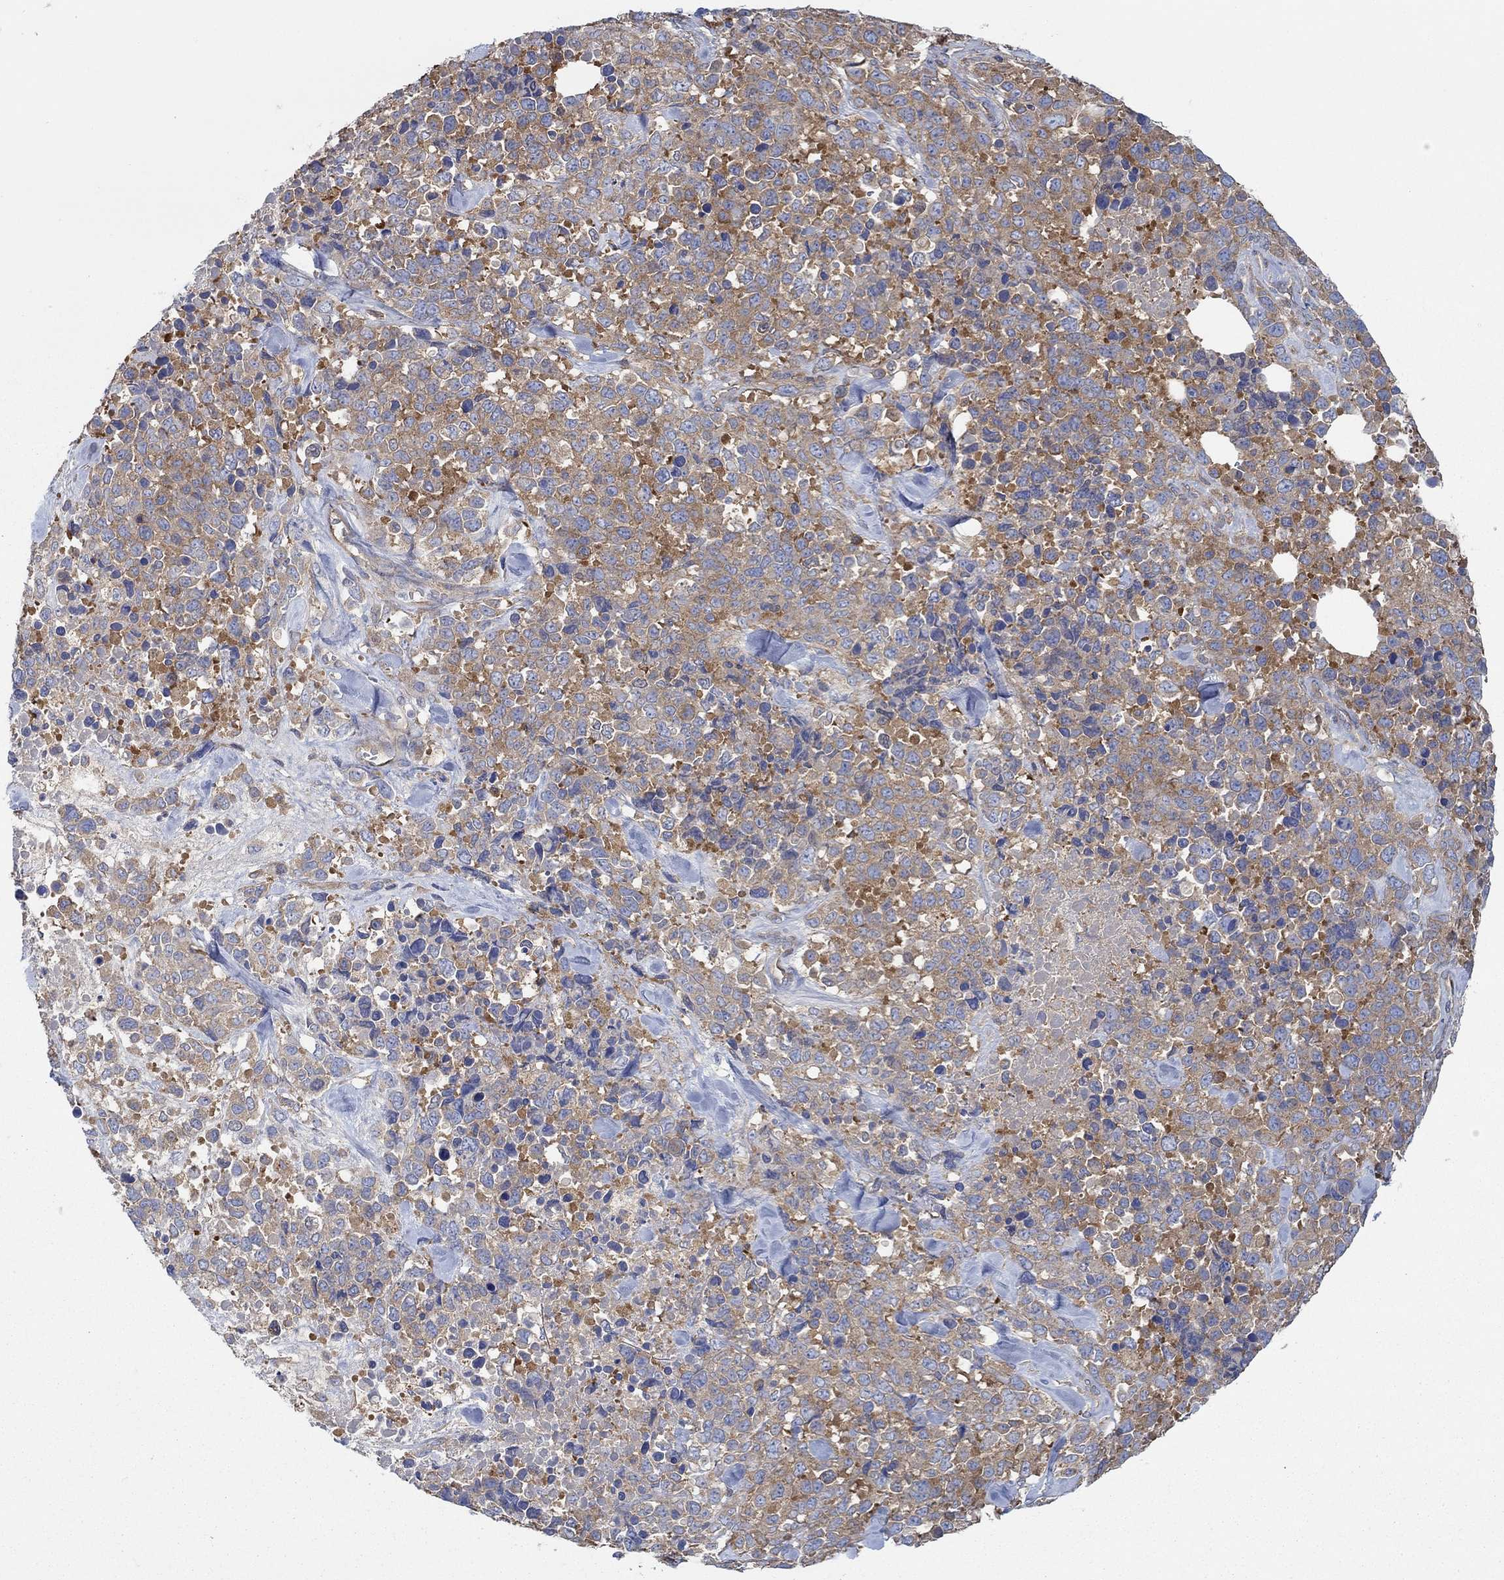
{"staining": {"intensity": "moderate", "quantity": ">75%", "location": "cytoplasmic/membranous"}, "tissue": "melanoma", "cell_type": "Tumor cells", "image_type": "cancer", "snomed": [{"axis": "morphology", "description": "Malignant melanoma, Metastatic site"}, {"axis": "topography", "description": "Skin"}], "caption": "Human melanoma stained for a protein (brown) demonstrates moderate cytoplasmic/membranous positive expression in approximately >75% of tumor cells.", "gene": "SPAG9", "patient": {"sex": "male", "age": 84}}